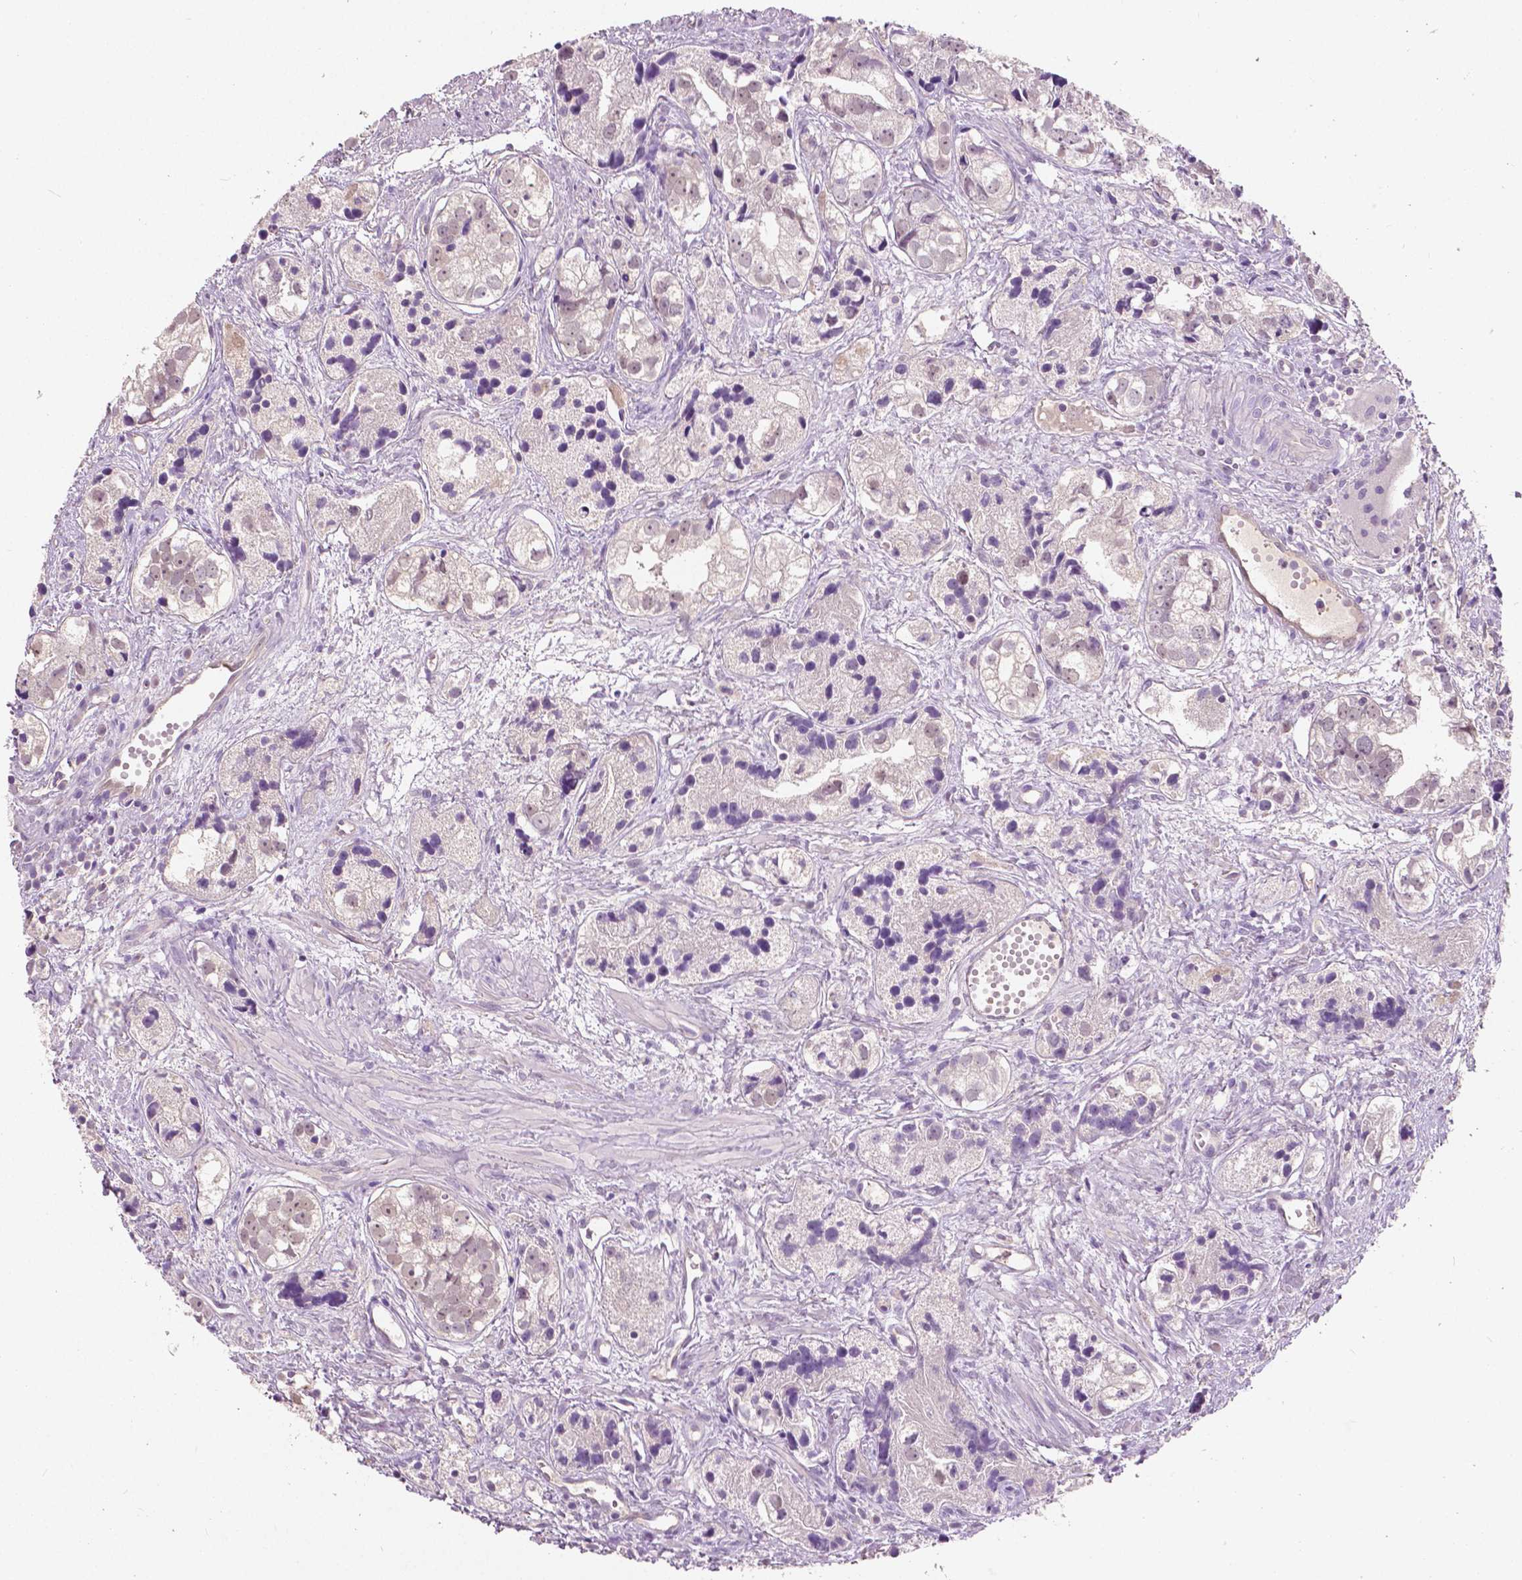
{"staining": {"intensity": "weak", "quantity": "<25%", "location": "nuclear"}, "tissue": "prostate cancer", "cell_type": "Tumor cells", "image_type": "cancer", "snomed": [{"axis": "morphology", "description": "Adenocarcinoma, High grade"}, {"axis": "topography", "description": "Prostate"}], "caption": "Immunohistochemistry (IHC) of human high-grade adenocarcinoma (prostate) demonstrates no positivity in tumor cells.", "gene": "TKFC", "patient": {"sex": "male", "age": 68}}